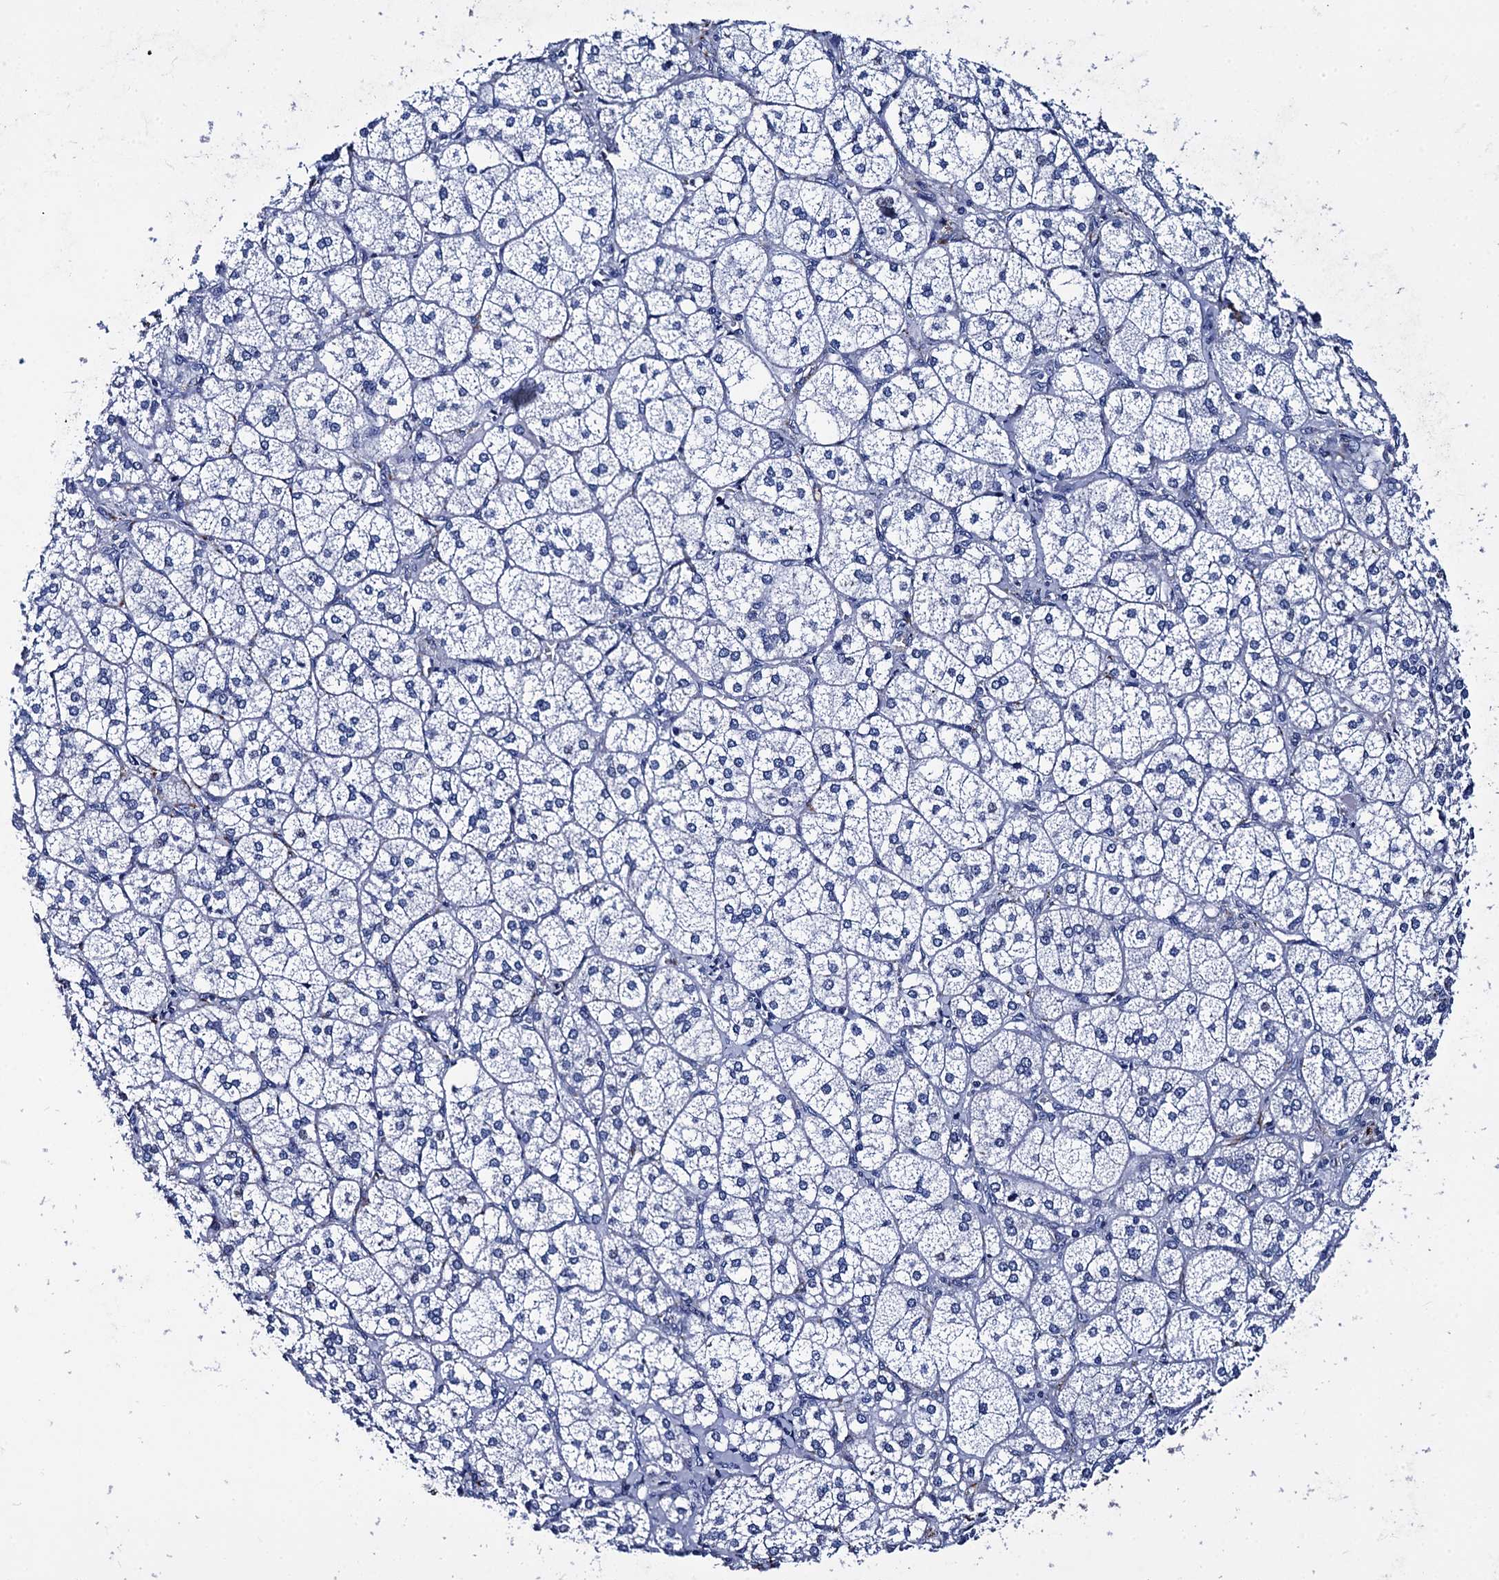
{"staining": {"intensity": "negative", "quantity": "none", "location": "none"}, "tissue": "adrenal gland", "cell_type": "Glandular cells", "image_type": "normal", "snomed": [{"axis": "morphology", "description": "Normal tissue, NOS"}, {"axis": "topography", "description": "Adrenal gland"}], "caption": "The immunohistochemistry (IHC) histopathology image has no significant expression in glandular cells of adrenal gland. The staining was performed using DAB to visualize the protein expression in brown, while the nuclei were stained in blue with hematoxylin (Magnification: 20x).", "gene": "MYBPC3", "patient": {"sex": "female", "age": 61}}